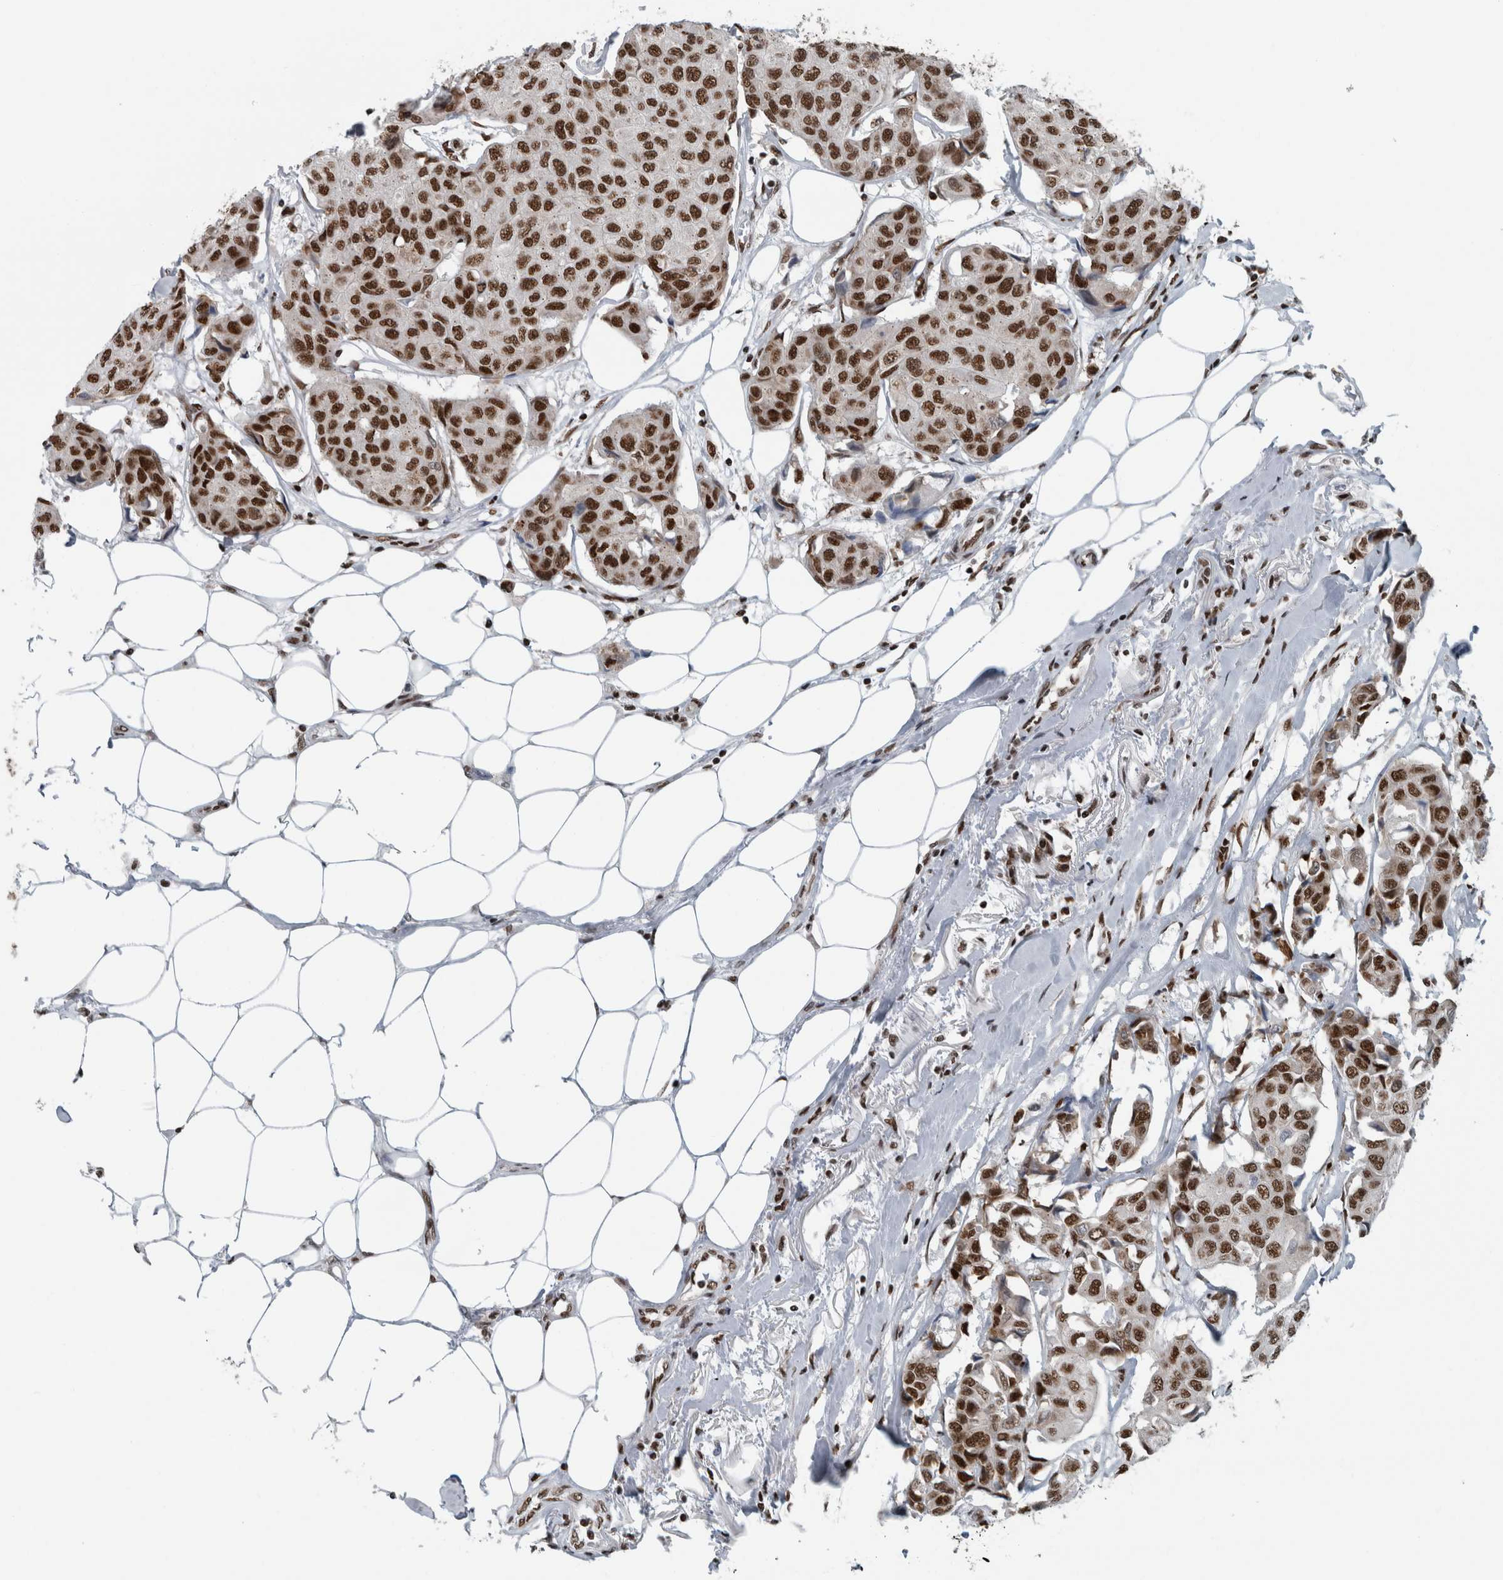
{"staining": {"intensity": "strong", "quantity": ">75%", "location": "nuclear"}, "tissue": "breast cancer", "cell_type": "Tumor cells", "image_type": "cancer", "snomed": [{"axis": "morphology", "description": "Duct carcinoma"}, {"axis": "topography", "description": "Breast"}], "caption": "A brown stain highlights strong nuclear expression of a protein in breast cancer tumor cells.", "gene": "DNMT3A", "patient": {"sex": "female", "age": 80}}